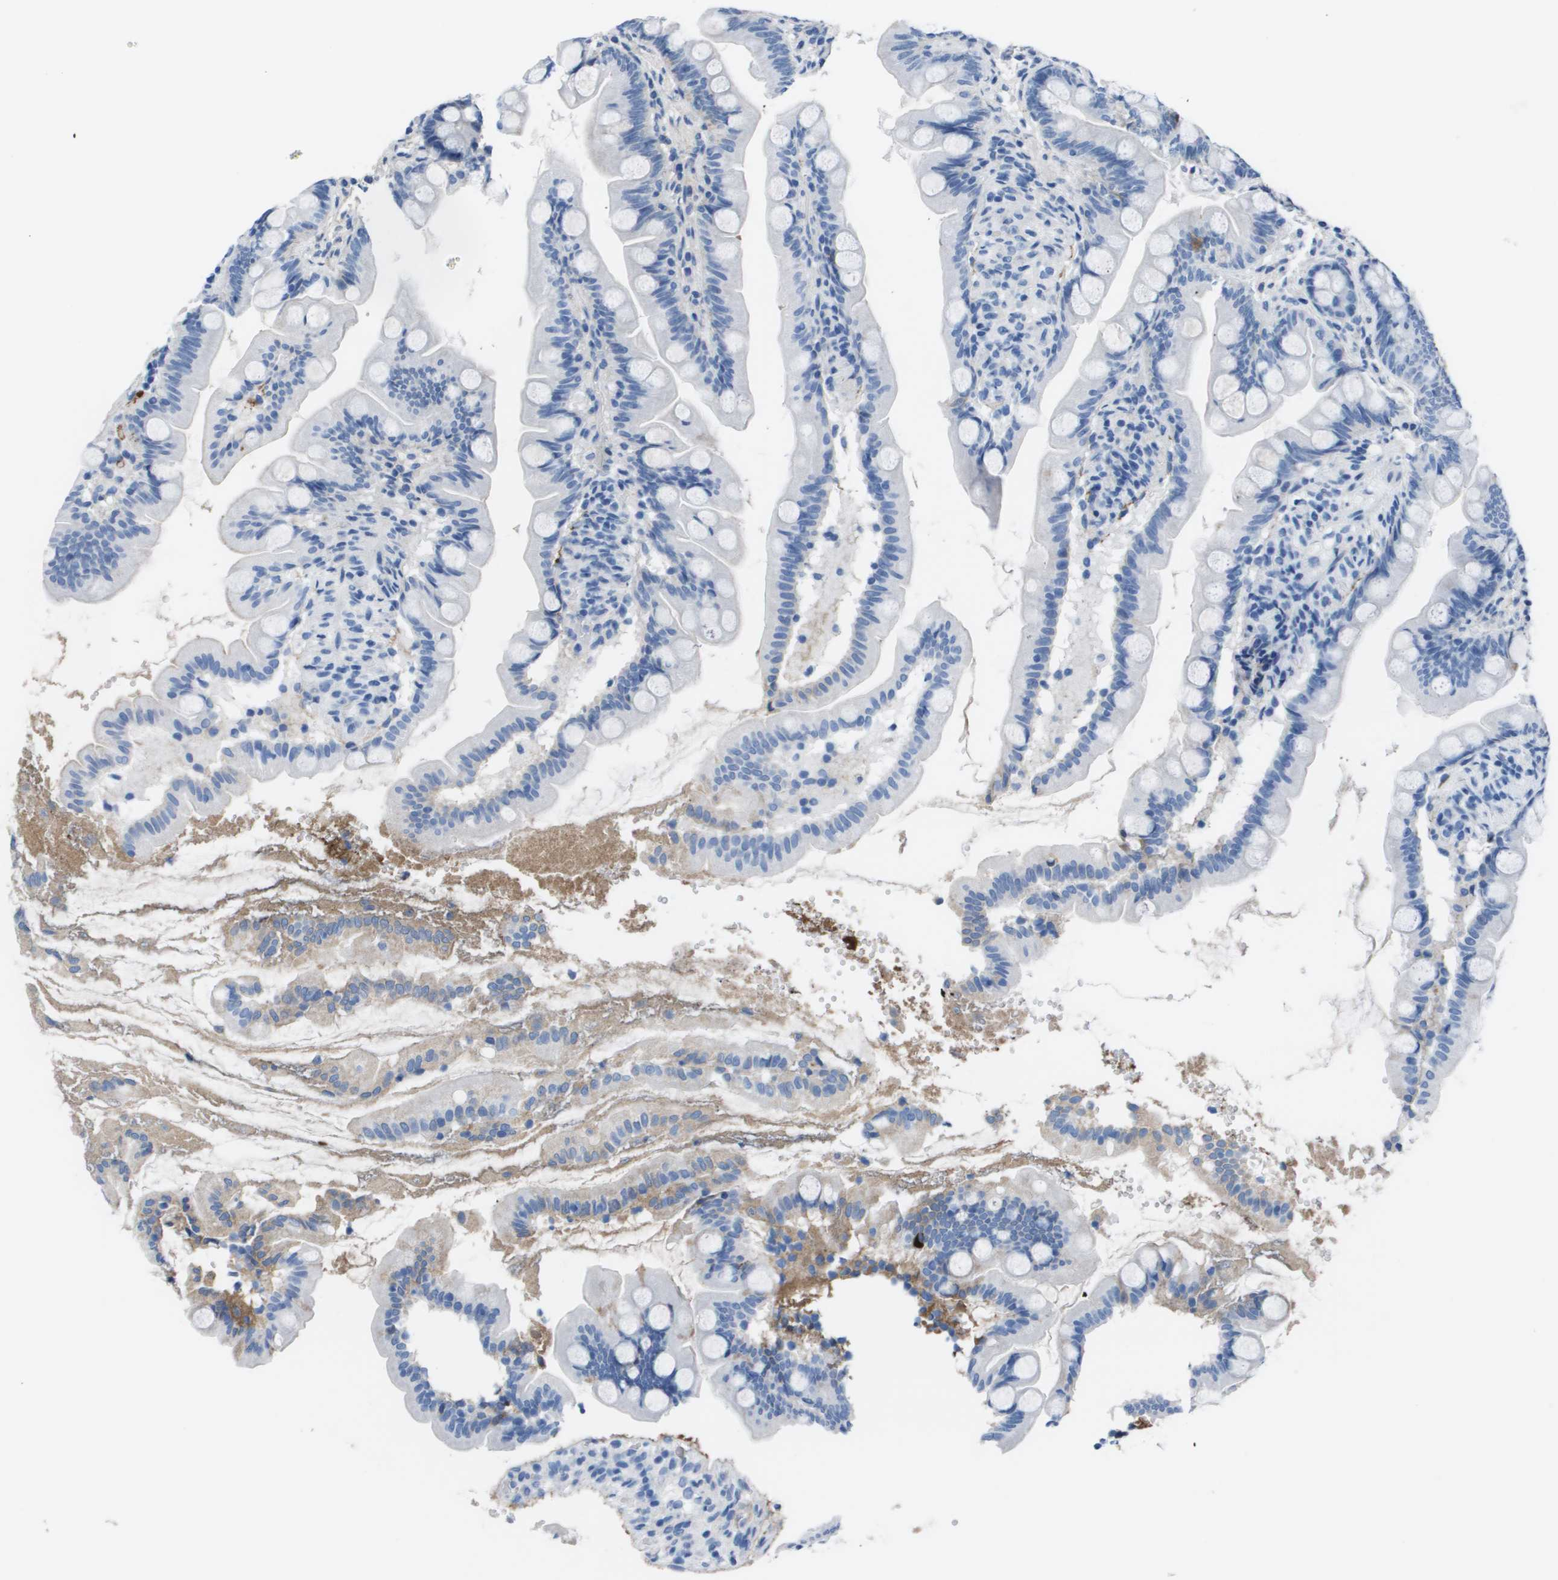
{"staining": {"intensity": "negative", "quantity": "none", "location": "none"}, "tissue": "small intestine", "cell_type": "Glandular cells", "image_type": "normal", "snomed": [{"axis": "morphology", "description": "Normal tissue, NOS"}, {"axis": "topography", "description": "Small intestine"}], "caption": "This is an immunohistochemistry image of benign human small intestine. There is no expression in glandular cells.", "gene": "VTN", "patient": {"sex": "female", "age": 56}}